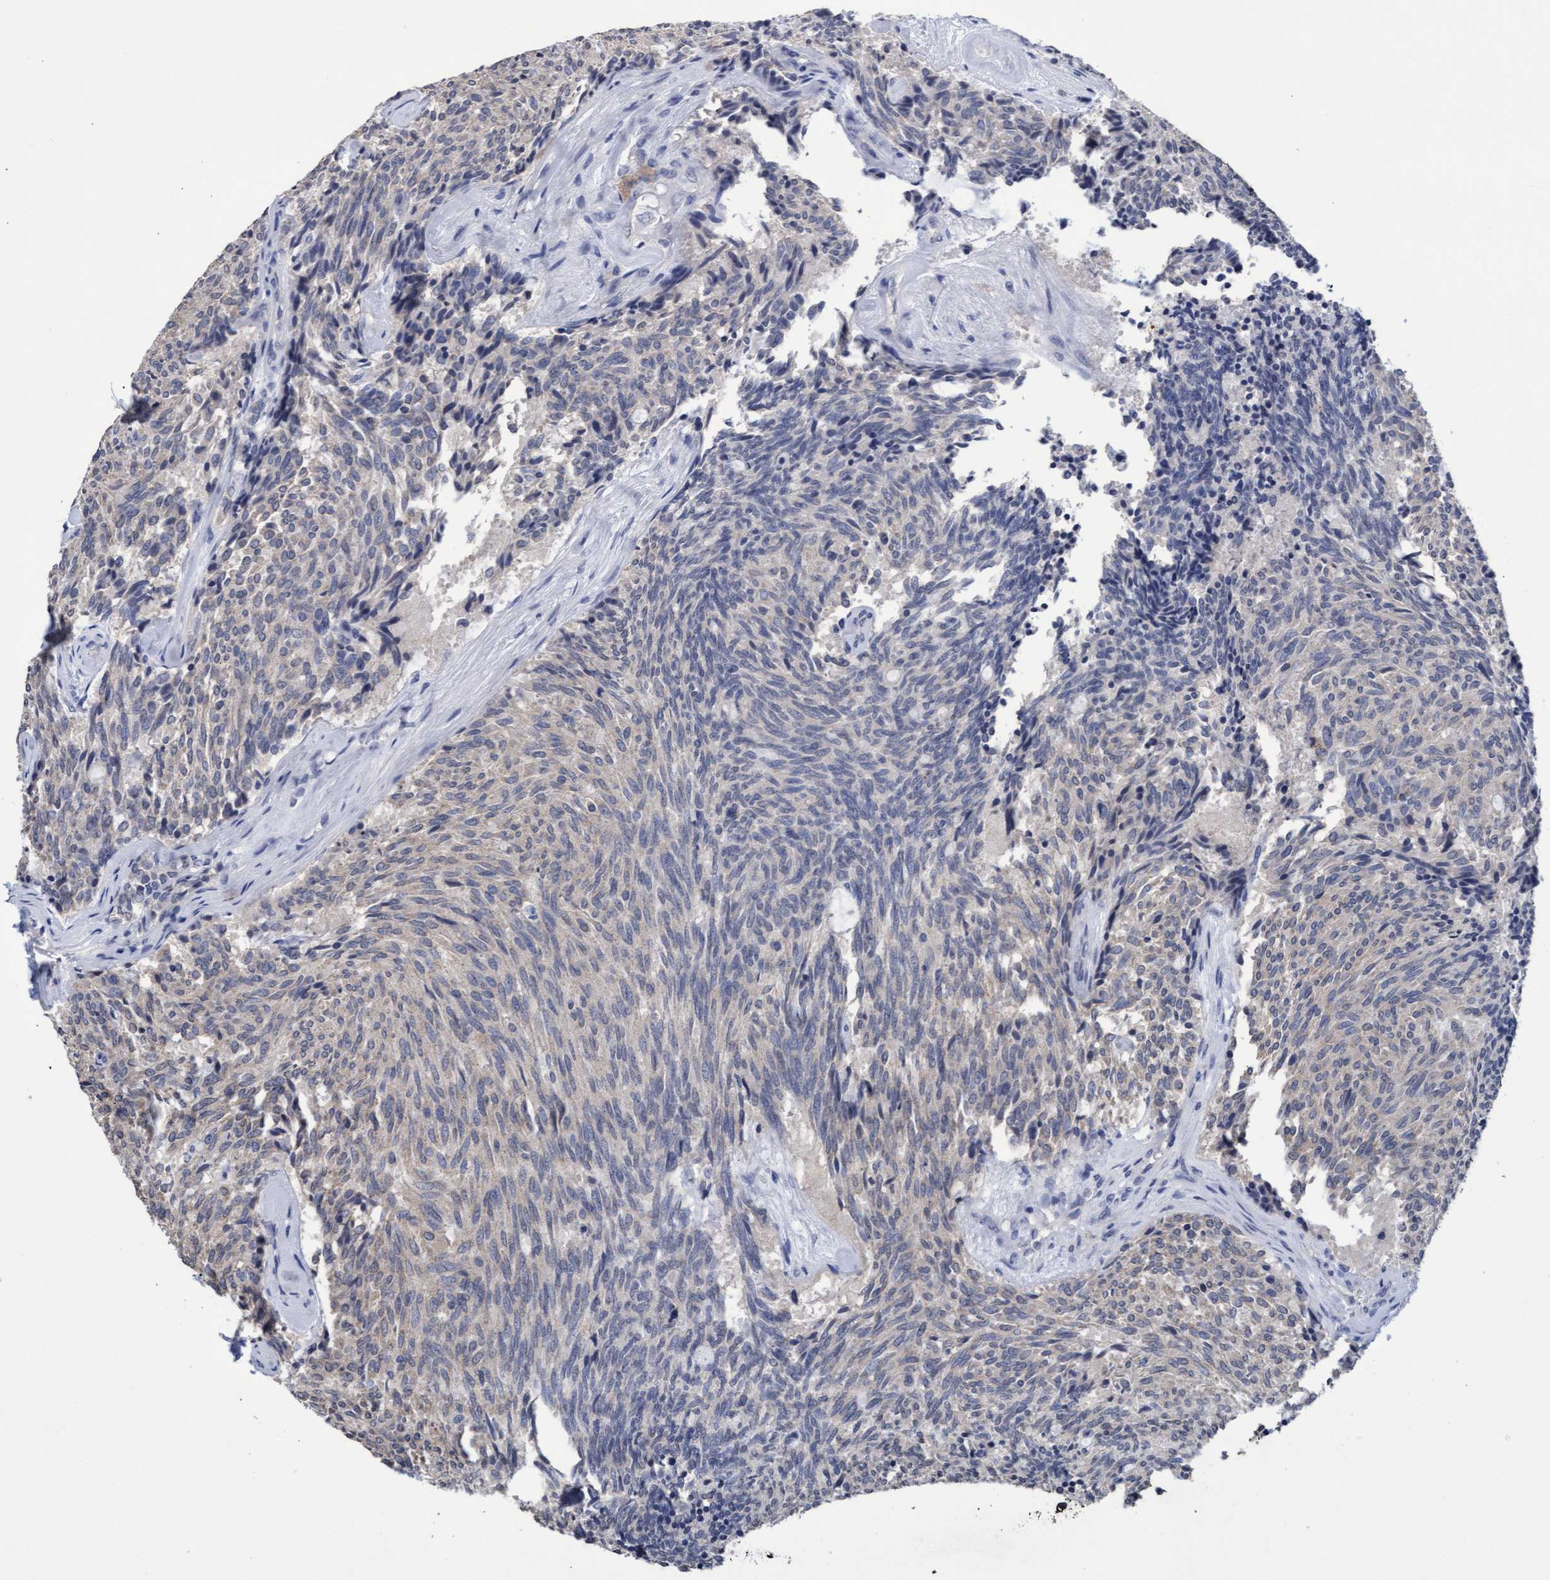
{"staining": {"intensity": "negative", "quantity": "none", "location": "none"}, "tissue": "carcinoid", "cell_type": "Tumor cells", "image_type": "cancer", "snomed": [{"axis": "morphology", "description": "Carcinoid, malignant, NOS"}, {"axis": "topography", "description": "Pancreas"}], "caption": "Tumor cells show no significant protein staining in carcinoid.", "gene": "GPR39", "patient": {"sex": "female", "age": 54}}